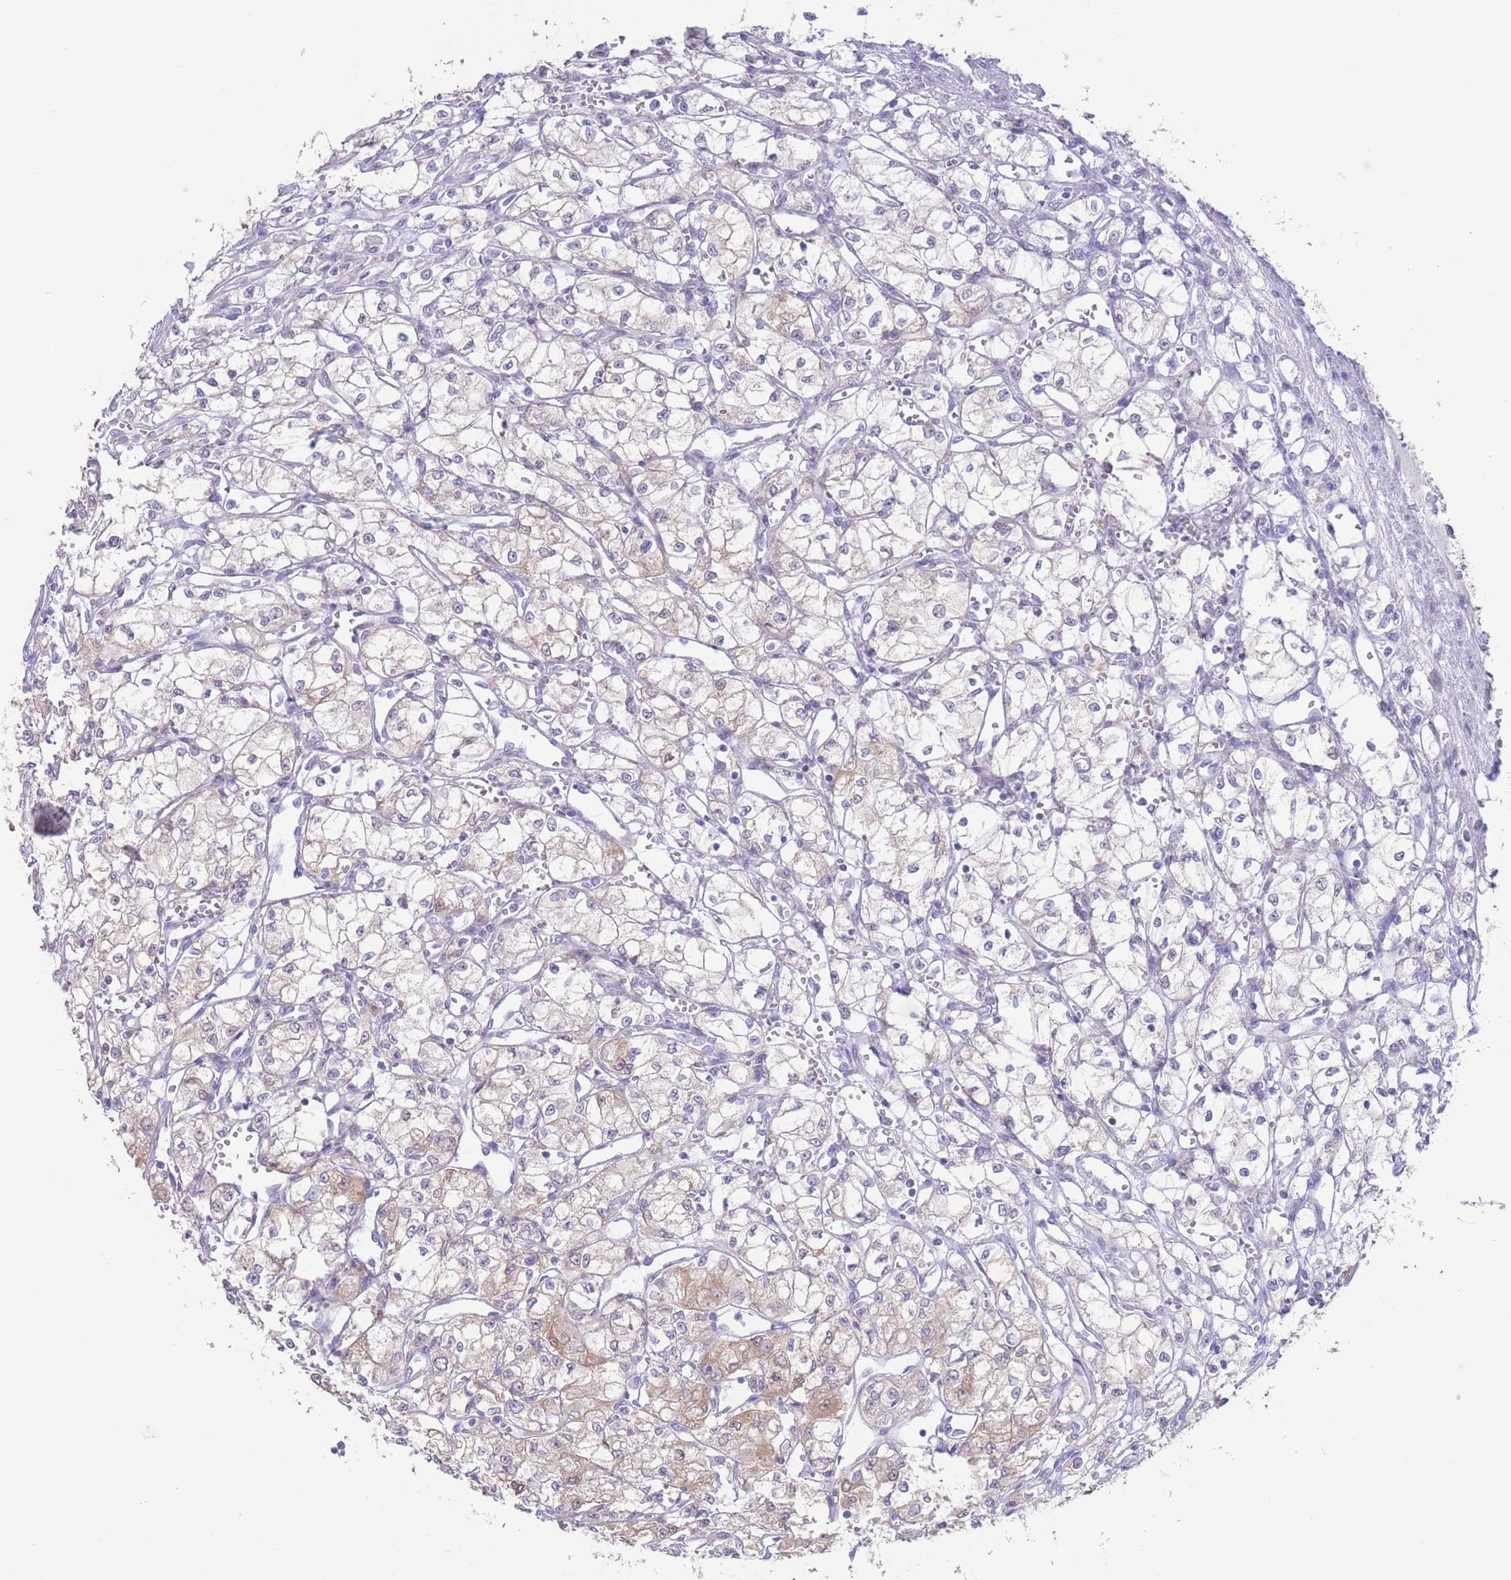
{"staining": {"intensity": "weak", "quantity": "<25%", "location": "cytoplasmic/membranous"}, "tissue": "renal cancer", "cell_type": "Tumor cells", "image_type": "cancer", "snomed": [{"axis": "morphology", "description": "Adenocarcinoma, NOS"}, {"axis": "topography", "description": "Kidney"}], "caption": "The histopathology image exhibits no significant staining in tumor cells of renal adenocarcinoma.", "gene": "FAH", "patient": {"sex": "male", "age": 59}}